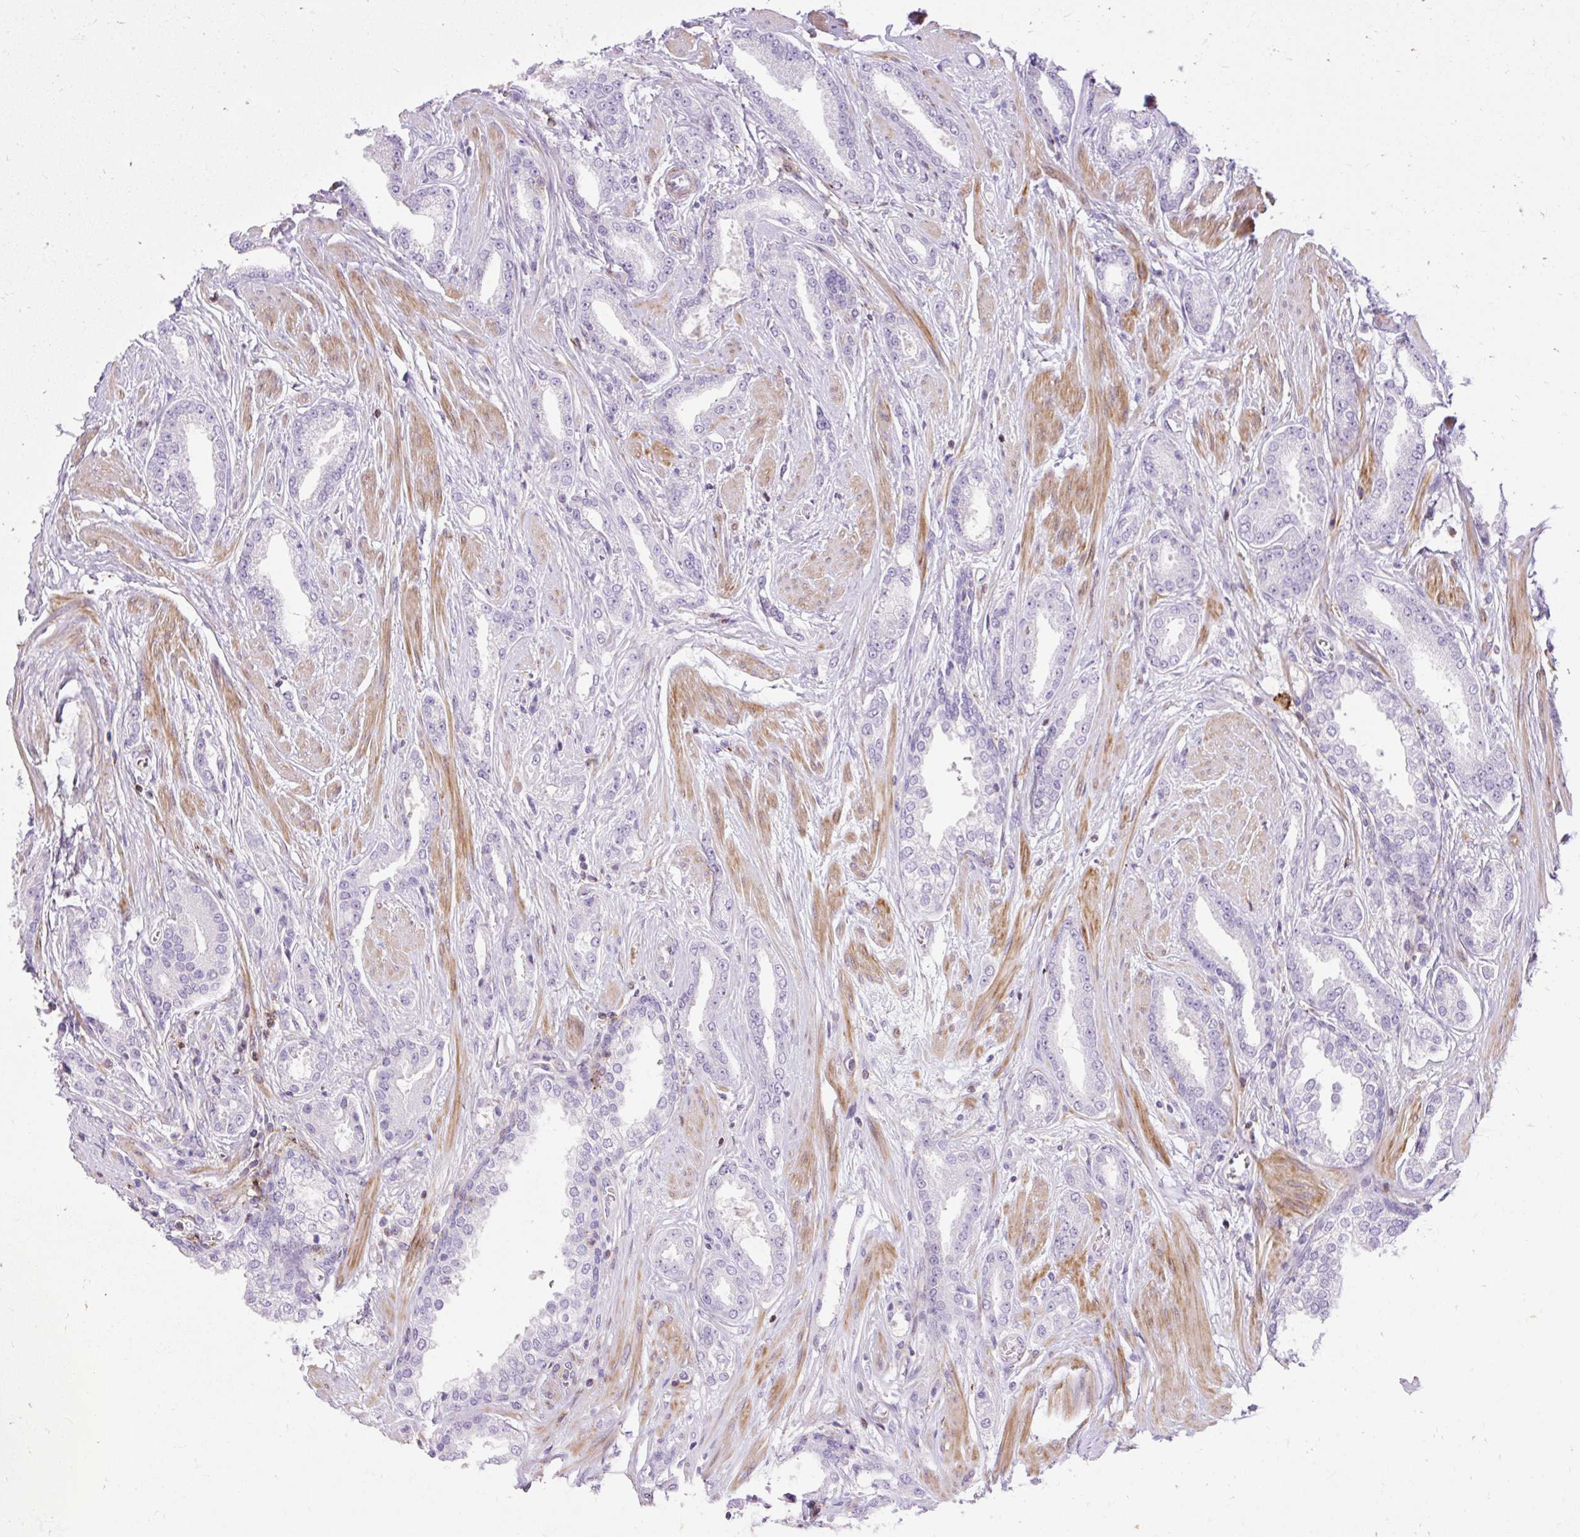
{"staining": {"intensity": "negative", "quantity": "none", "location": "none"}, "tissue": "prostate cancer", "cell_type": "Tumor cells", "image_type": "cancer", "snomed": [{"axis": "morphology", "description": "Adenocarcinoma, Low grade"}, {"axis": "topography", "description": "Prostate"}], "caption": "Immunohistochemistry of human adenocarcinoma (low-grade) (prostate) reveals no positivity in tumor cells. (Stains: DAB (3,3'-diaminobenzidine) IHC with hematoxylin counter stain, Microscopy: brightfield microscopy at high magnification).", "gene": "CORO7-PAM16", "patient": {"sex": "male", "age": 42}}